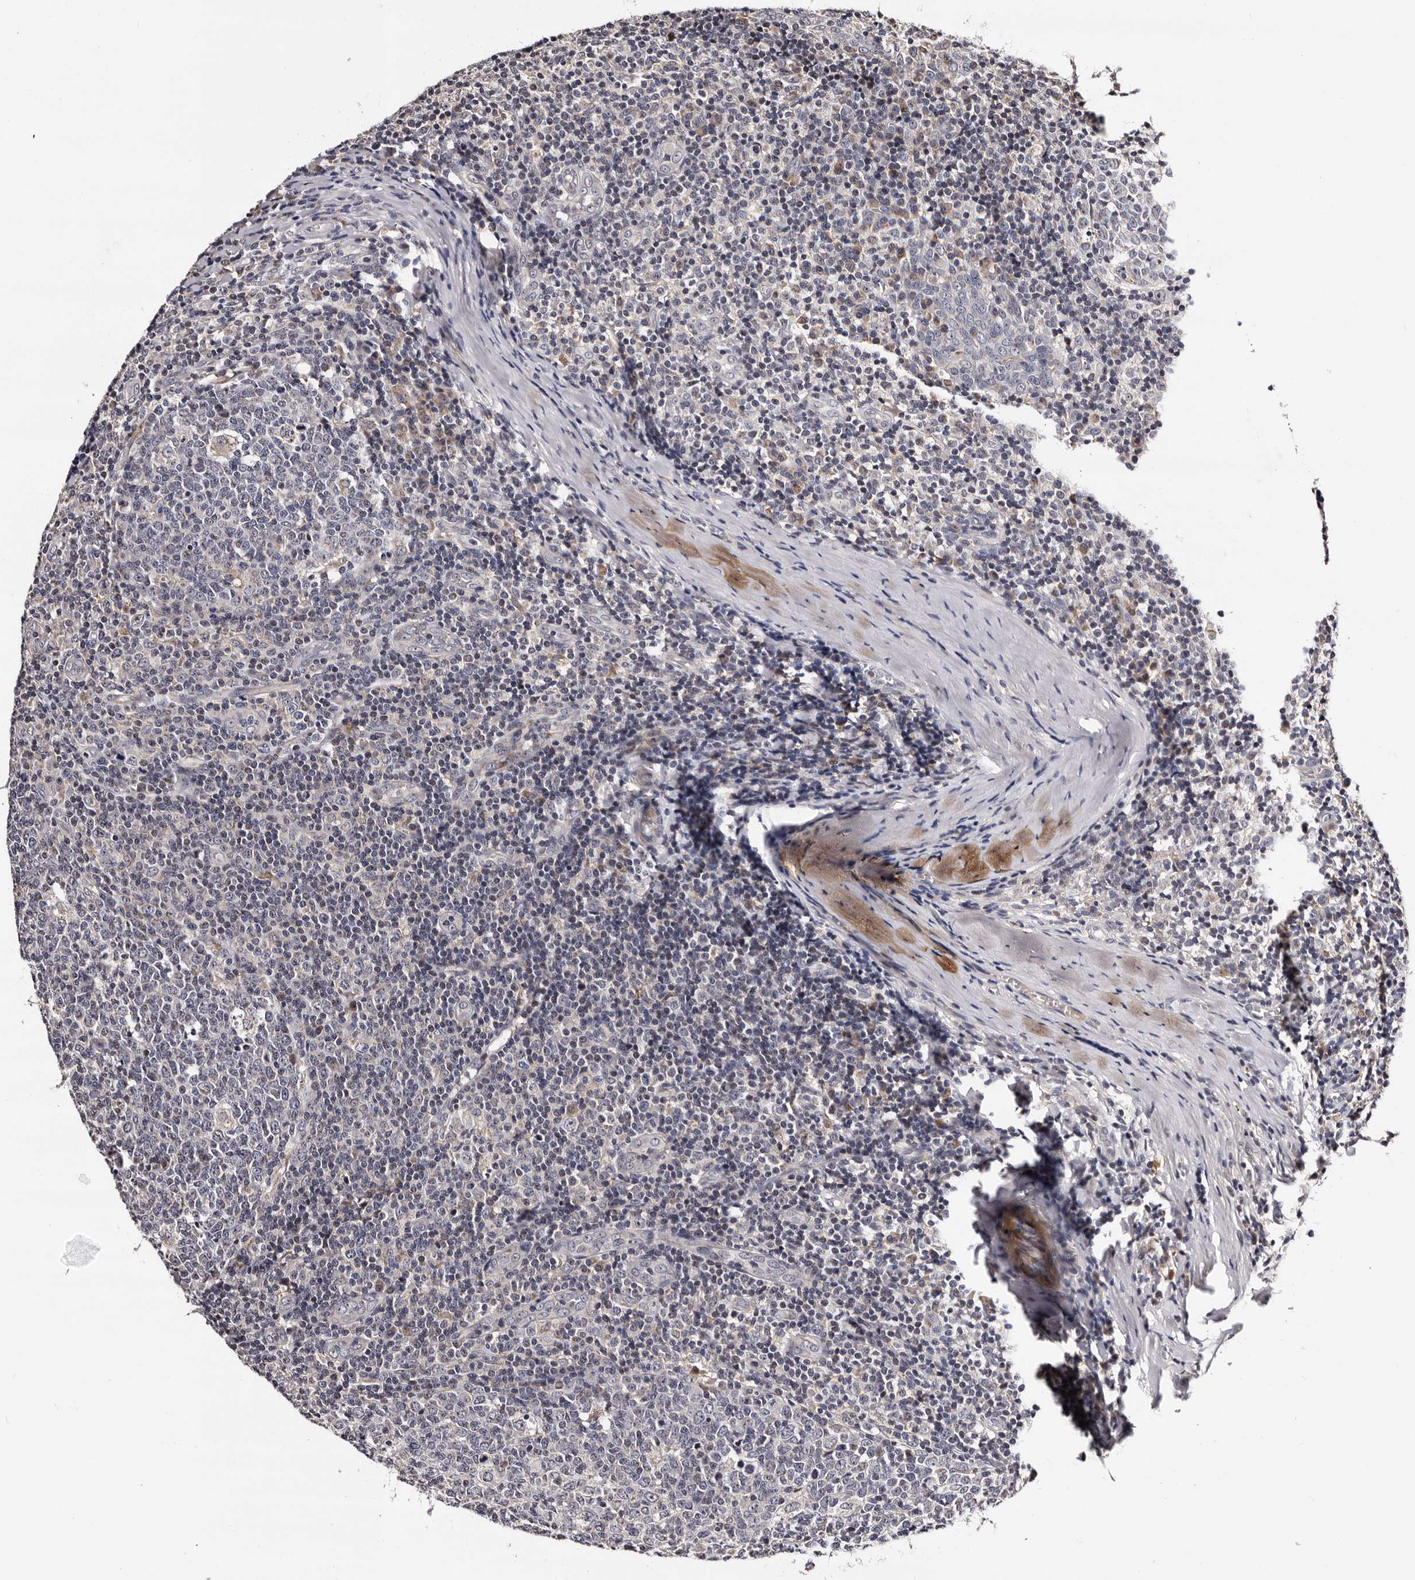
{"staining": {"intensity": "negative", "quantity": "none", "location": "none"}, "tissue": "tonsil", "cell_type": "Germinal center cells", "image_type": "normal", "snomed": [{"axis": "morphology", "description": "Normal tissue, NOS"}, {"axis": "topography", "description": "Tonsil"}], "caption": "A histopathology image of human tonsil is negative for staining in germinal center cells.", "gene": "TAF4B", "patient": {"sex": "female", "age": 19}}